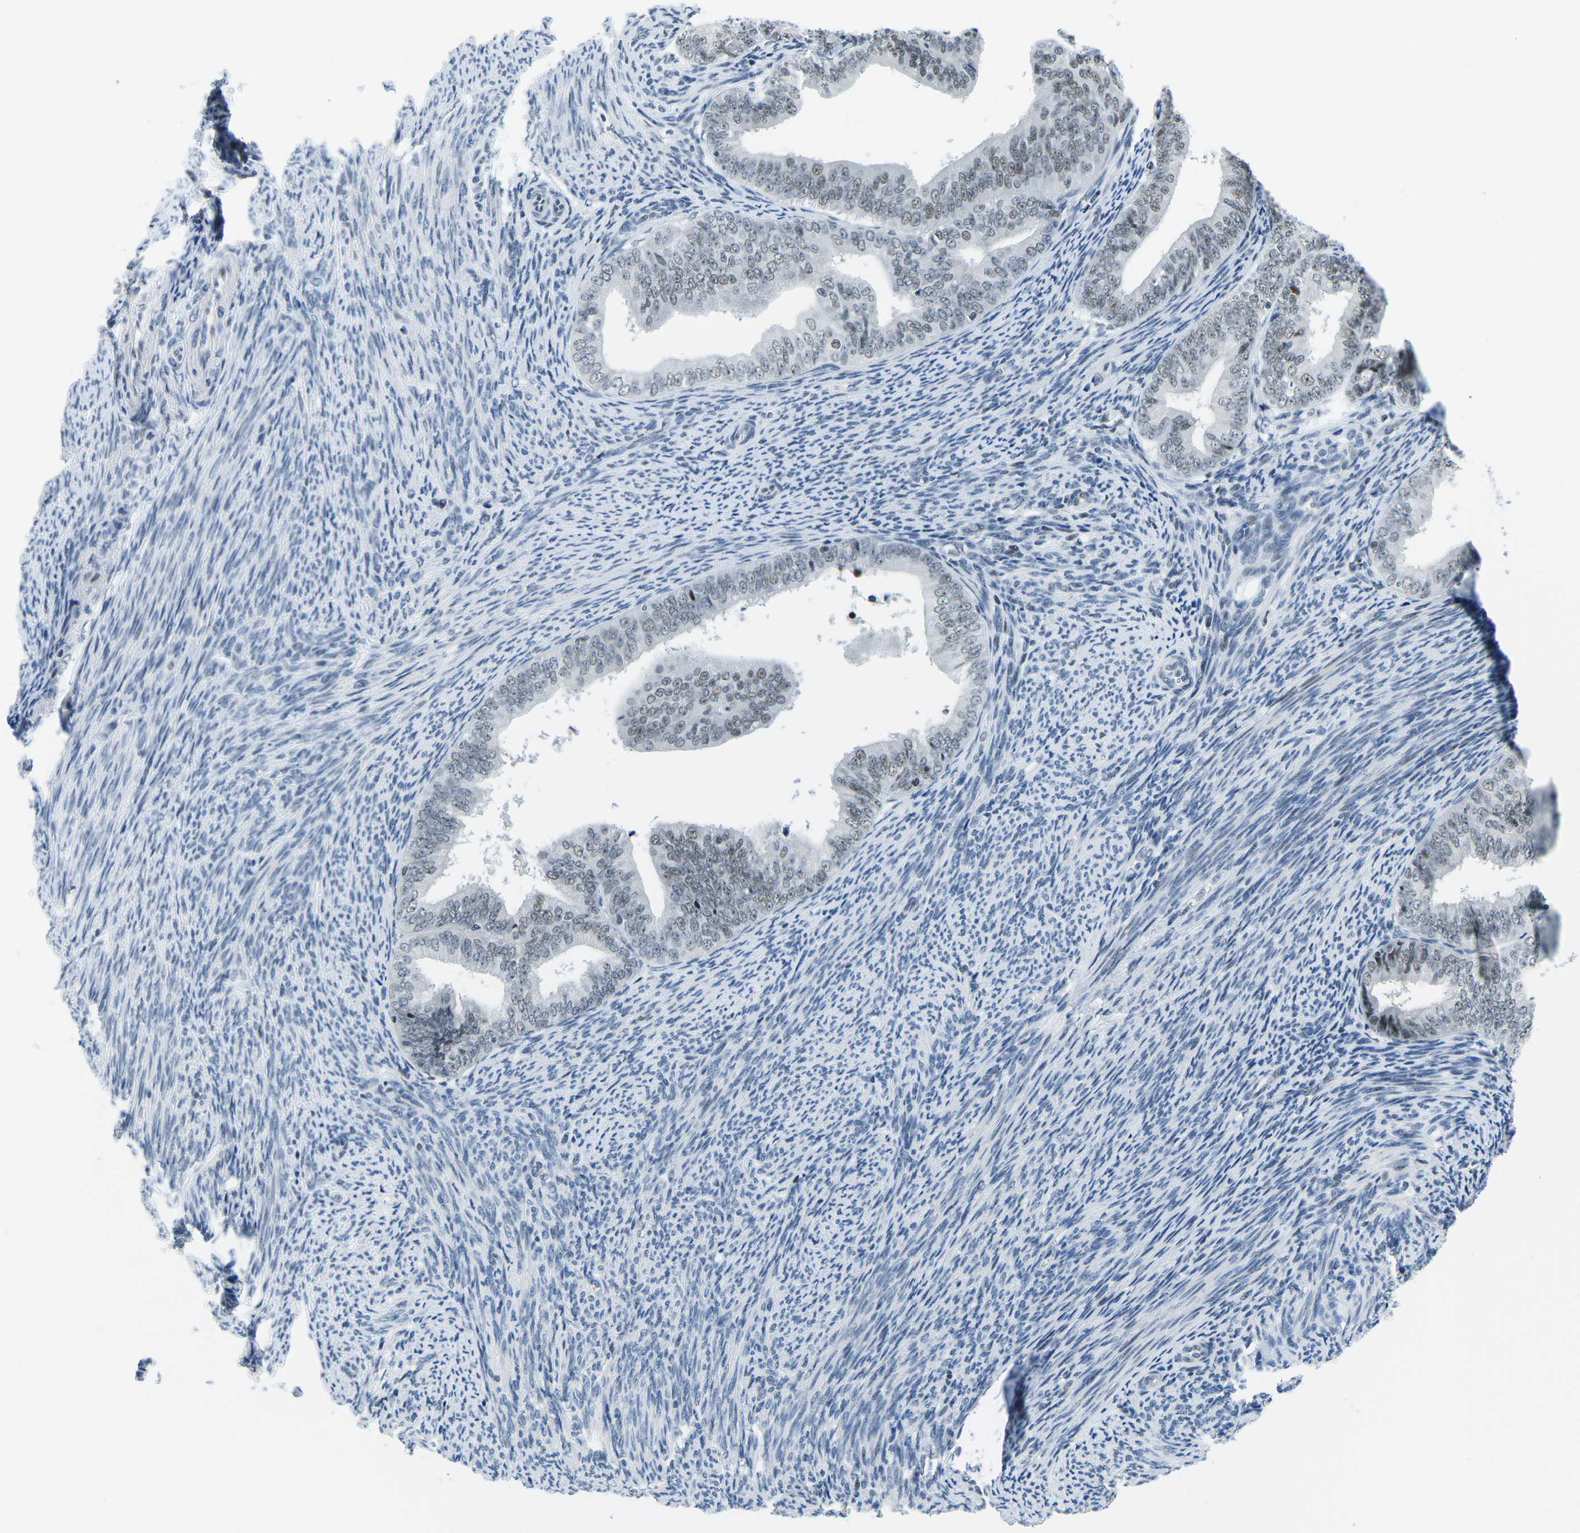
{"staining": {"intensity": "weak", "quantity": "25%-75%", "location": "nuclear"}, "tissue": "endometrial cancer", "cell_type": "Tumor cells", "image_type": "cancer", "snomed": [{"axis": "morphology", "description": "Adenocarcinoma, NOS"}, {"axis": "topography", "description": "Endometrium"}], "caption": "Immunohistochemistry (IHC) histopathology image of endometrial cancer (adenocarcinoma) stained for a protein (brown), which demonstrates low levels of weak nuclear positivity in about 25%-75% of tumor cells.", "gene": "PRPF8", "patient": {"sex": "female", "age": 63}}